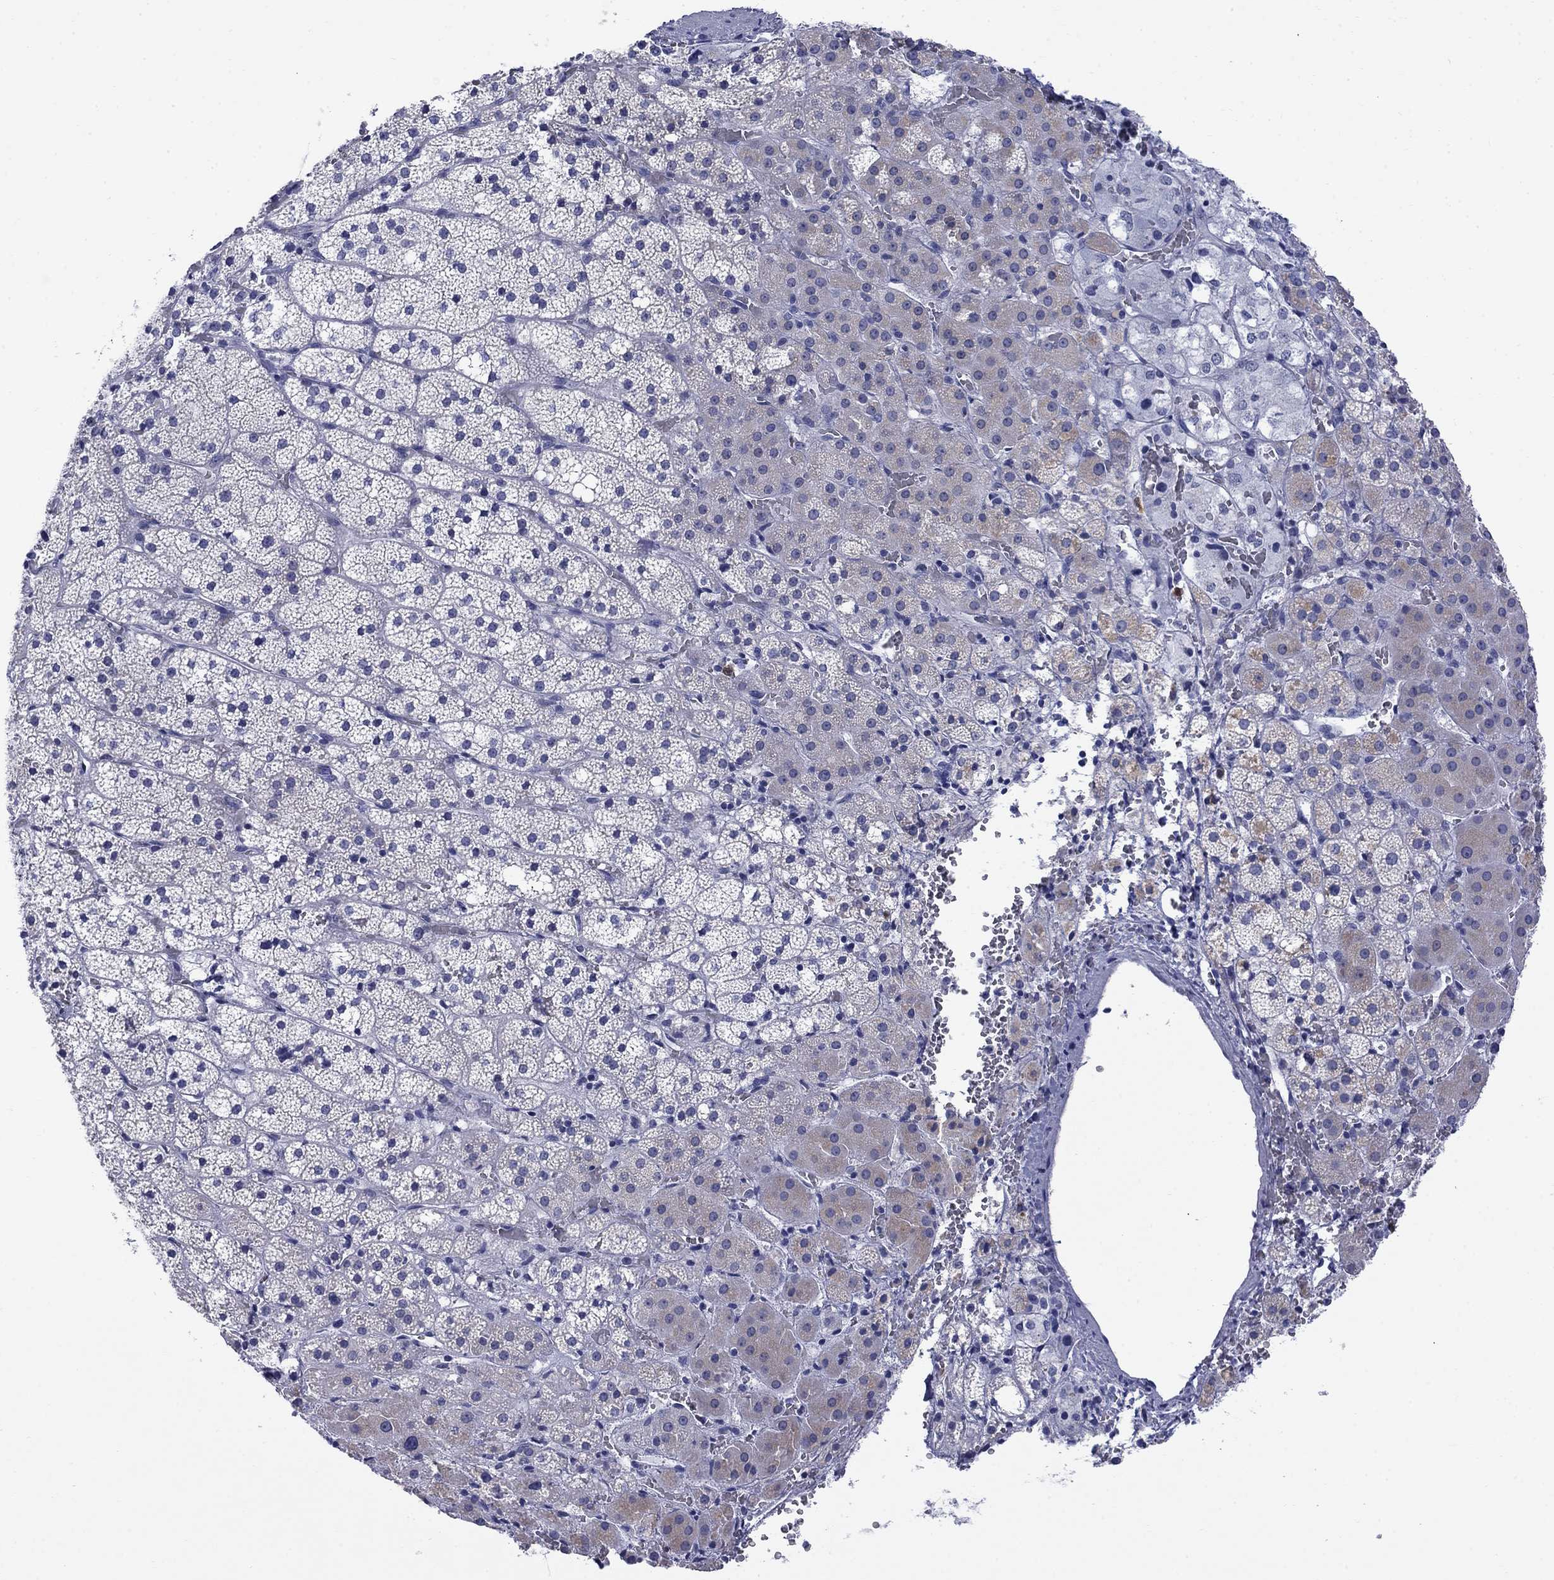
{"staining": {"intensity": "negative", "quantity": "none", "location": "none"}, "tissue": "adrenal gland", "cell_type": "Glandular cells", "image_type": "normal", "snomed": [{"axis": "morphology", "description": "Normal tissue, NOS"}, {"axis": "topography", "description": "Adrenal gland"}], "caption": "The micrograph demonstrates no staining of glandular cells in benign adrenal gland.", "gene": "SERPINB2", "patient": {"sex": "male", "age": 53}}